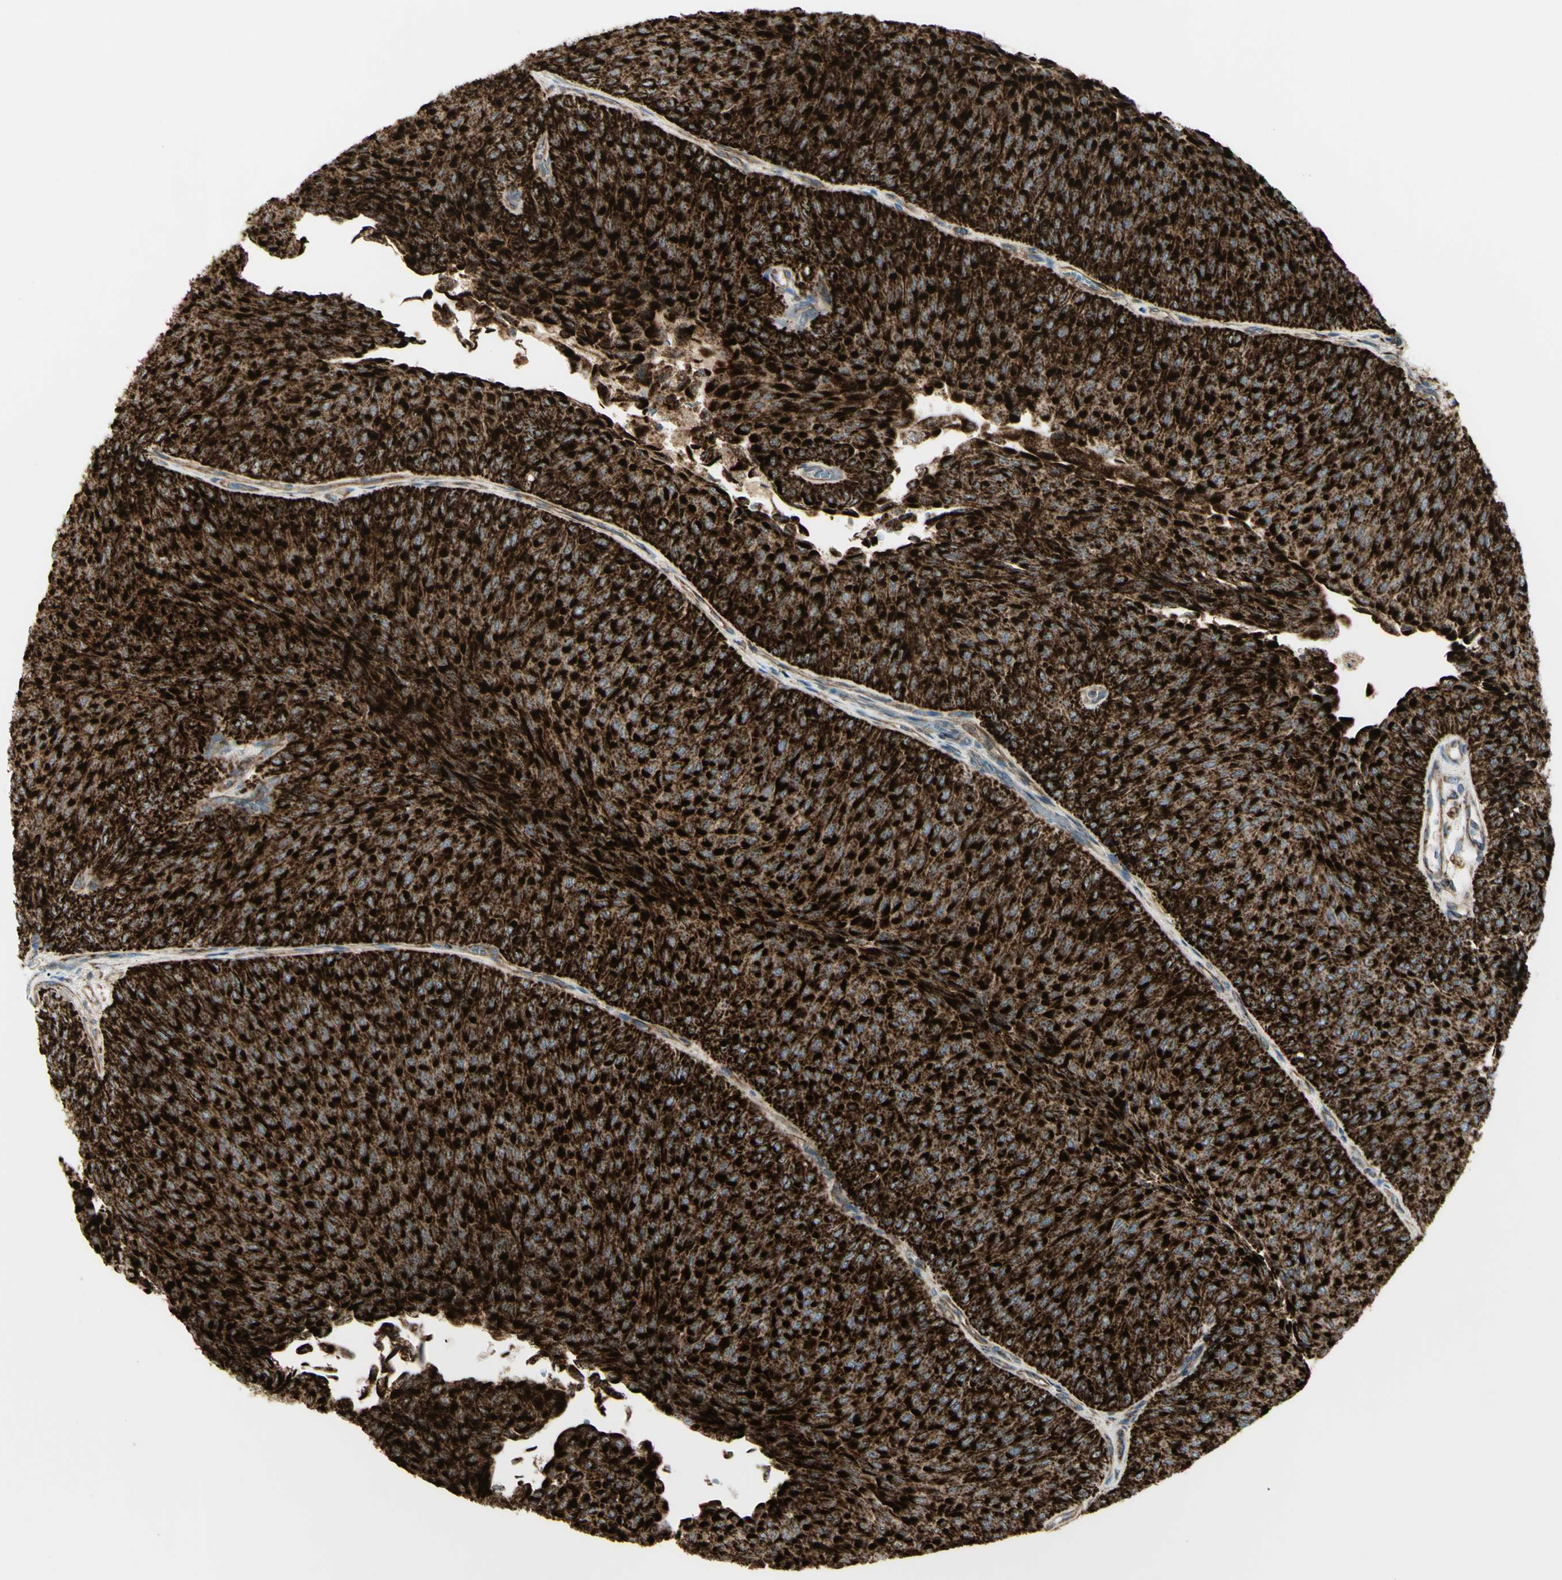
{"staining": {"intensity": "strong", "quantity": ">75%", "location": "cytoplasmic/membranous"}, "tissue": "urothelial cancer", "cell_type": "Tumor cells", "image_type": "cancer", "snomed": [{"axis": "morphology", "description": "Urothelial carcinoma, Low grade"}, {"axis": "topography", "description": "Urinary bladder"}], "caption": "A brown stain labels strong cytoplasmic/membranous staining of a protein in urothelial carcinoma (low-grade) tumor cells.", "gene": "CYB5R1", "patient": {"sex": "male", "age": 78}}